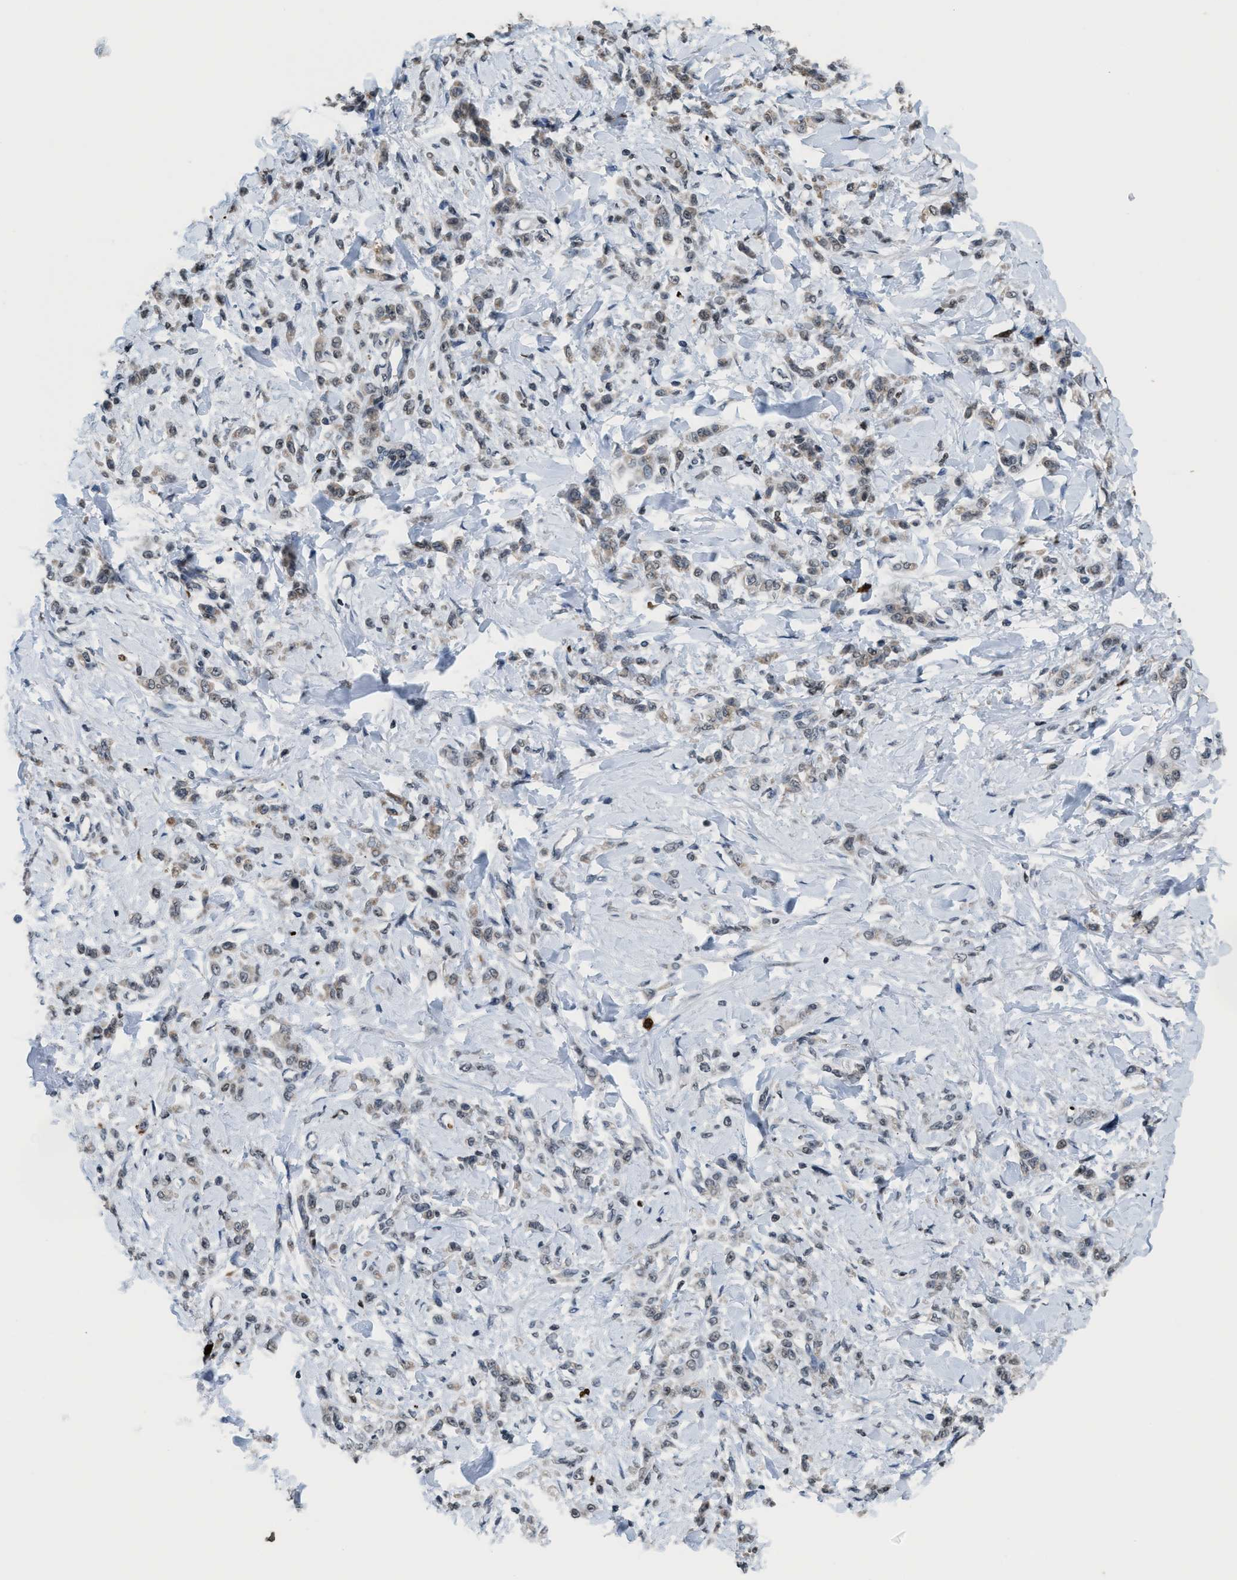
{"staining": {"intensity": "weak", "quantity": "<25%", "location": "cytoplasmic/membranous"}, "tissue": "stomach cancer", "cell_type": "Tumor cells", "image_type": "cancer", "snomed": [{"axis": "morphology", "description": "Normal tissue, NOS"}, {"axis": "morphology", "description": "Adenocarcinoma, NOS"}, {"axis": "topography", "description": "Stomach"}], "caption": "IHC micrograph of adenocarcinoma (stomach) stained for a protein (brown), which demonstrates no staining in tumor cells.", "gene": "PRUNE2", "patient": {"sex": "male", "age": 82}}